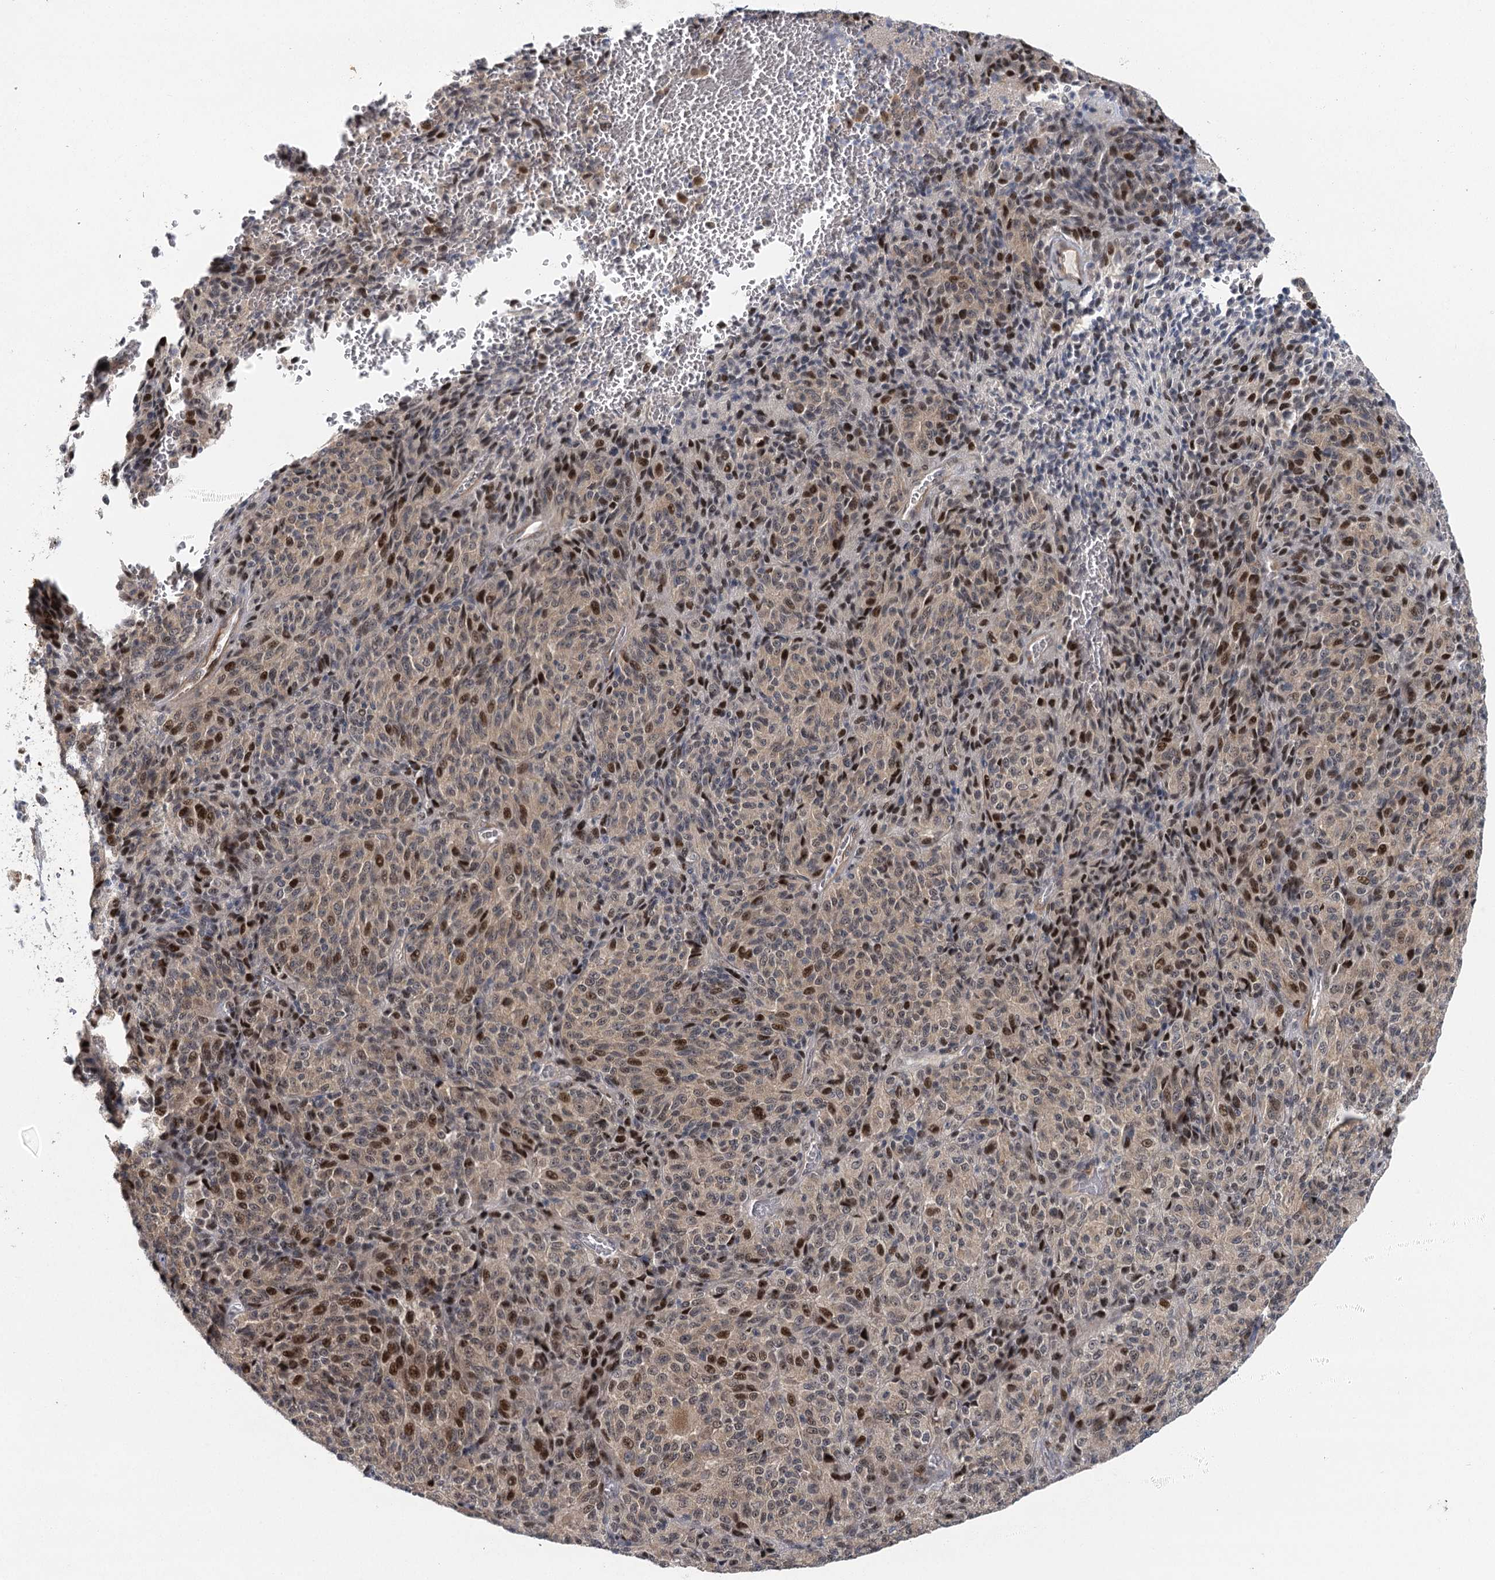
{"staining": {"intensity": "moderate", "quantity": "<25%", "location": "nuclear"}, "tissue": "melanoma", "cell_type": "Tumor cells", "image_type": "cancer", "snomed": [{"axis": "morphology", "description": "Malignant melanoma, Metastatic site"}, {"axis": "topography", "description": "Brain"}], "caption": "This is an image of IHC staining of melanoma, which shows moderate staining in the nuclear of tumor cells.", "gene": "IL11RA", "patient": {"sex": "female", "age": 56}}